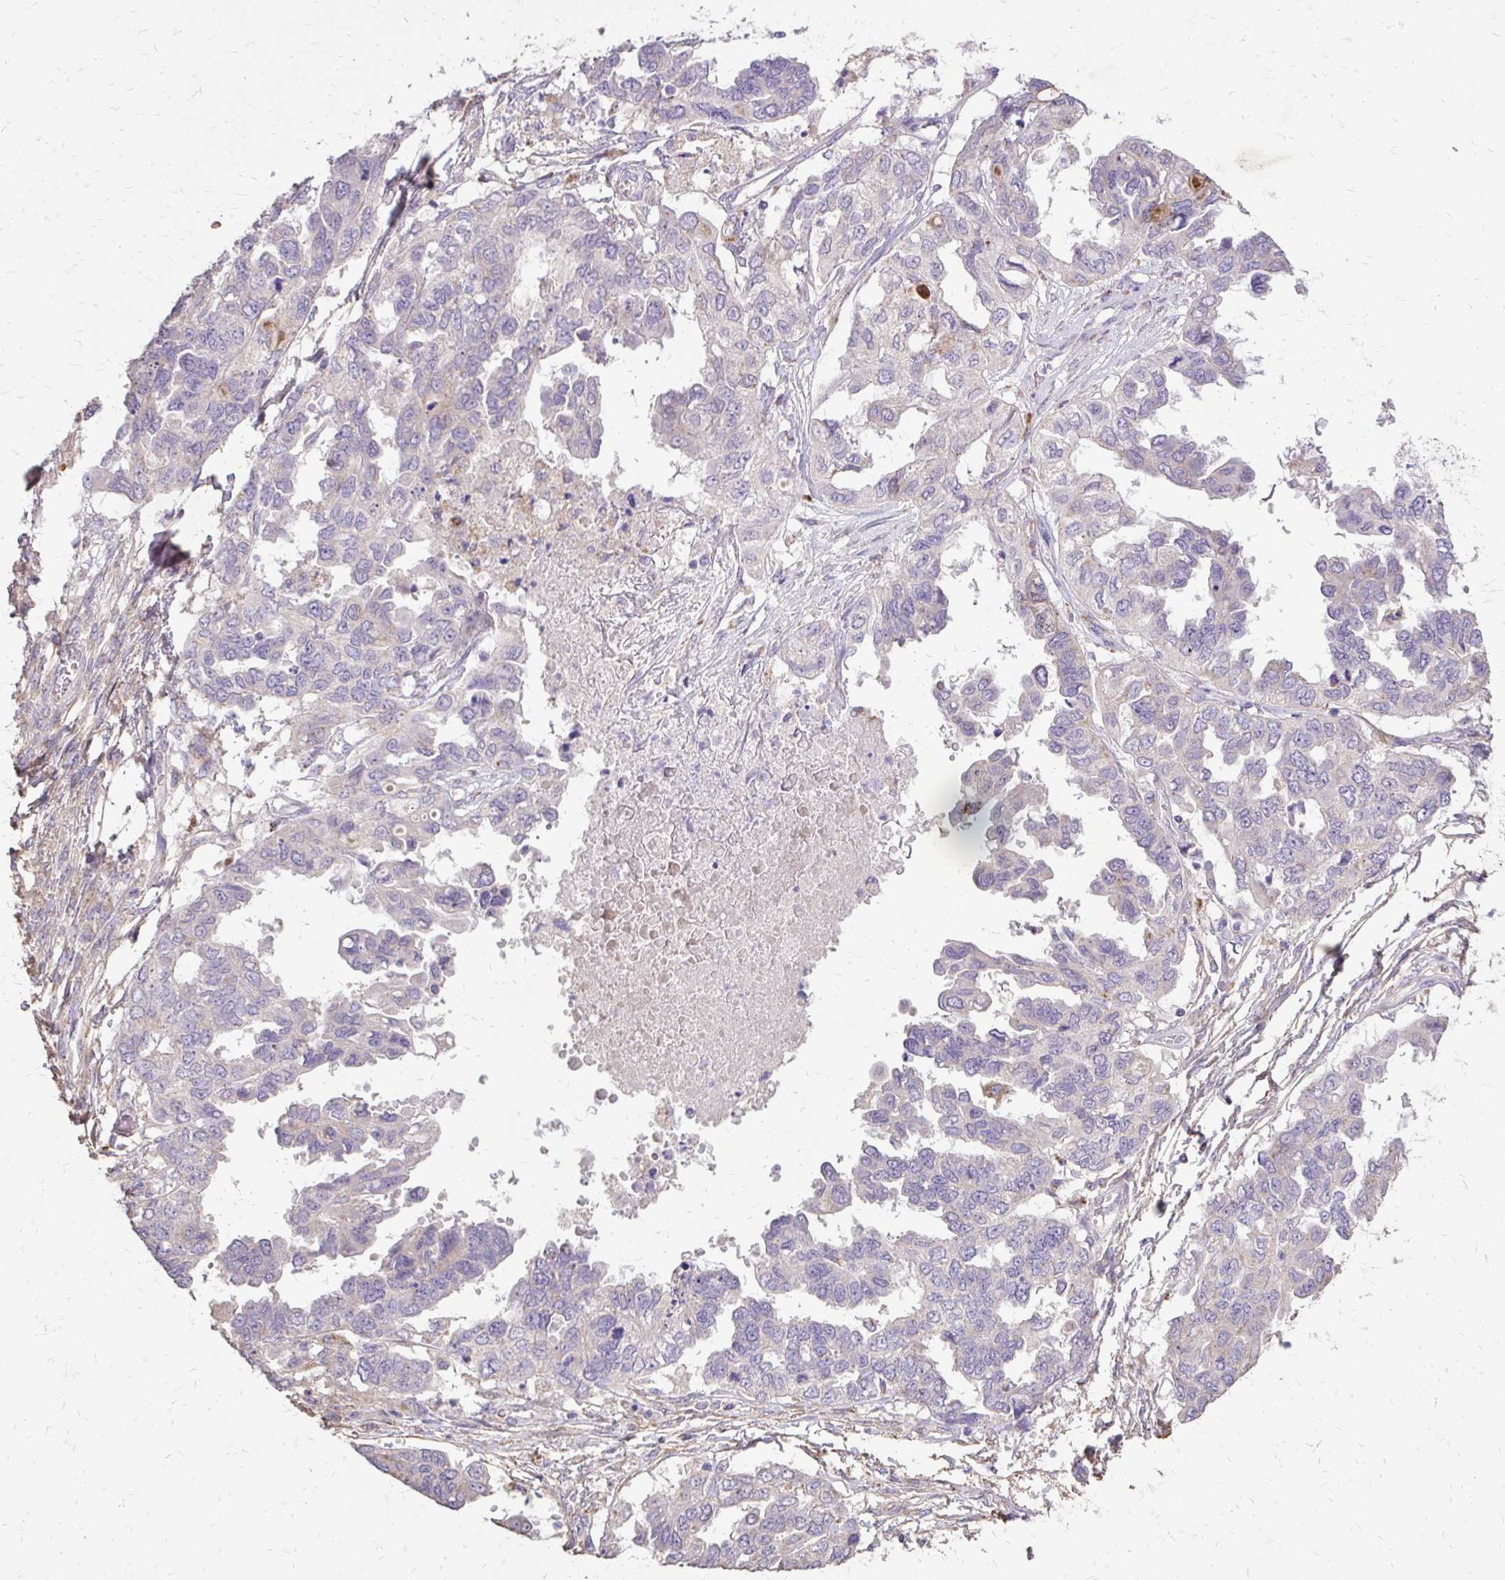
{"staining": {"intensity": "negative", "quantity": "none", "location": "none"}, "tissue": "ovarian cancer", "cell_type": "Tumor cells", "image_type": "cancer", "snomed": [{"axis": "morphology", "description": "Cystadenocarcinoma, serous, NOS"}, {"axis": "topography", "description": "Ovary"}], "caption": "Protein analysis of ovarian cancer (serous cystadenocarcinoma) exhibits no significant staining in tumor cells.", "gene": "MYORG", "patient": {"sex": "female", "age": 53}}